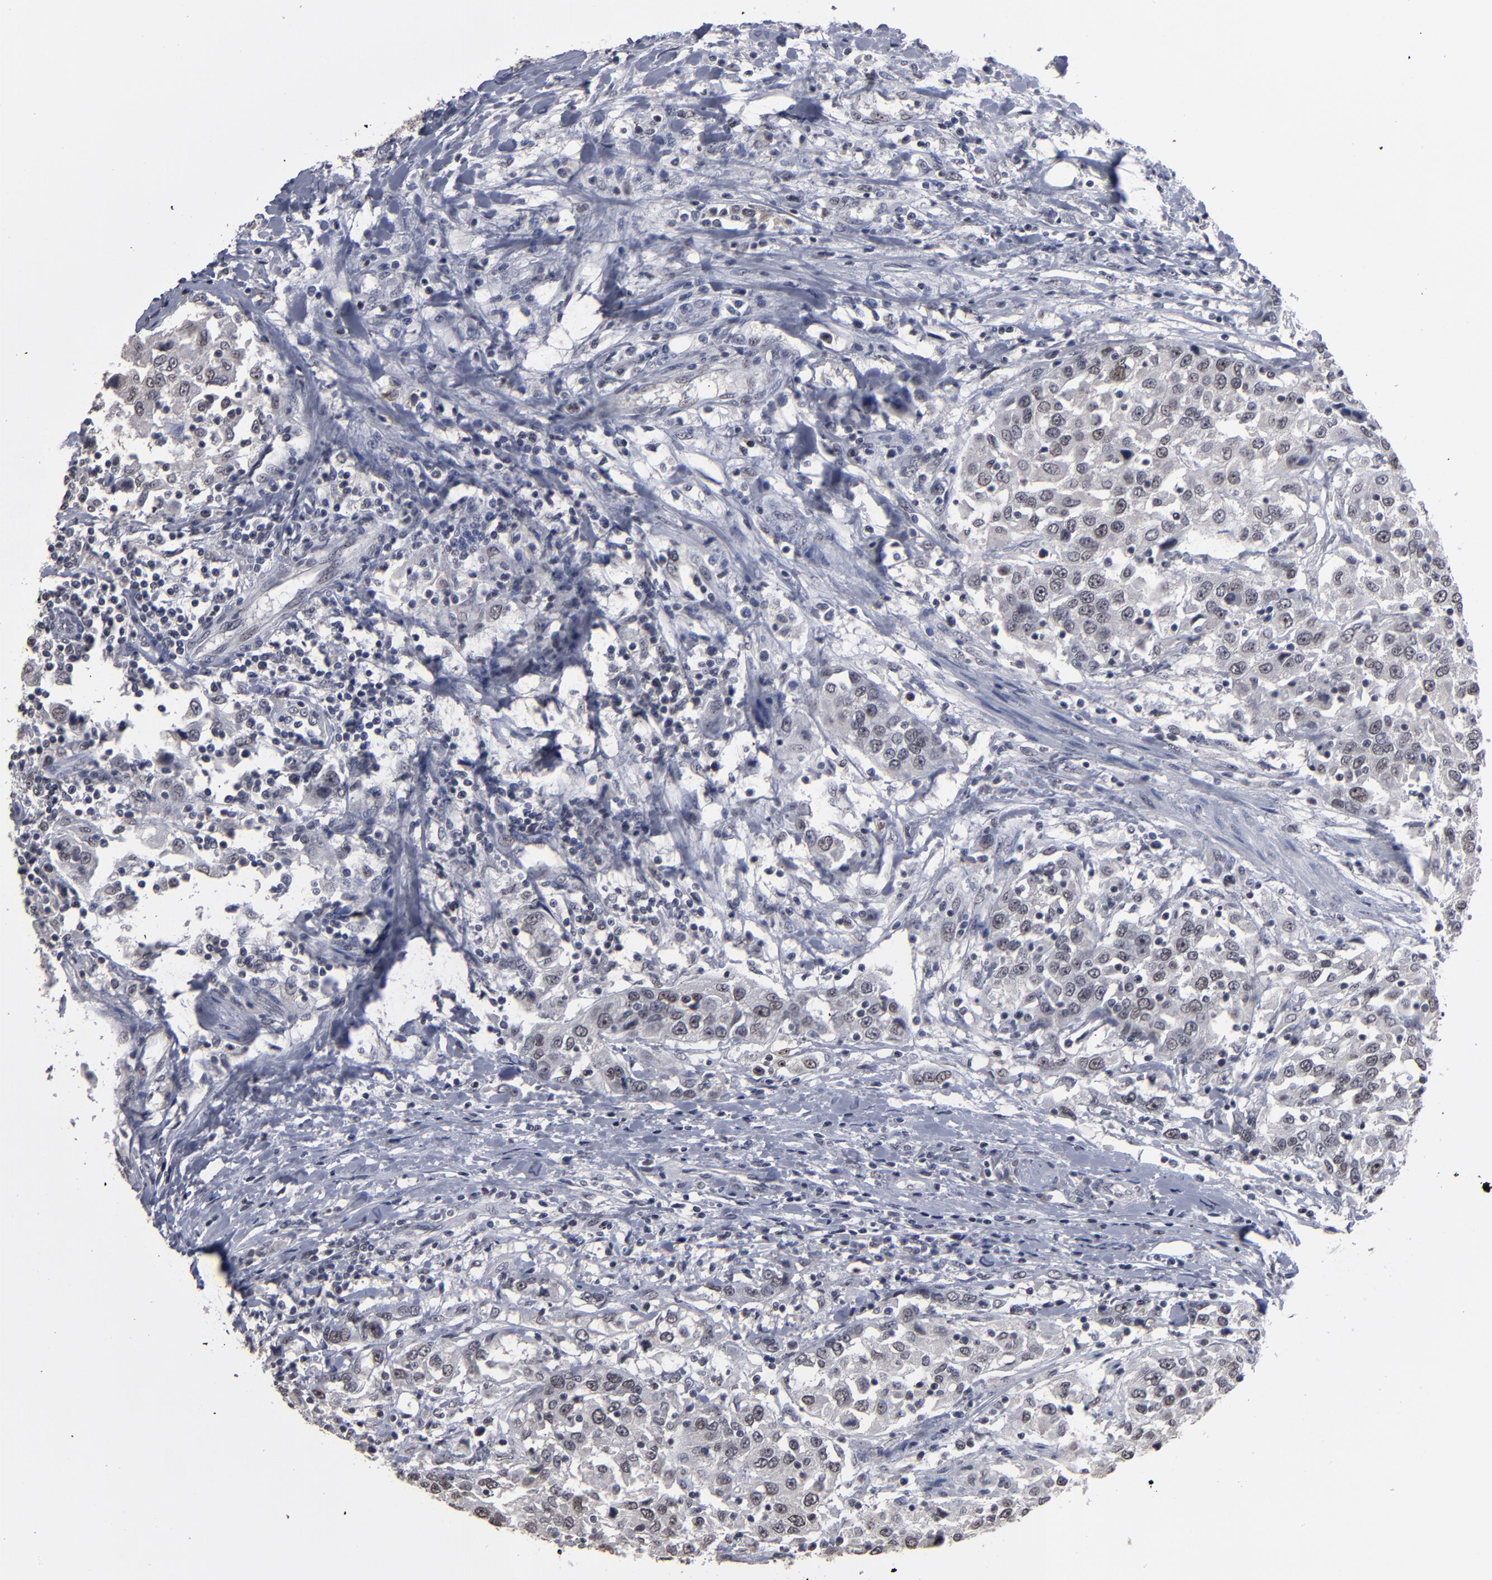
{"staining": {"intensity": "weak", "quantity": "<25%", "location": "nuclear"}, "tissue": "urothelial cancer", "cell_type": "Tumor cells", "image_type": "cancer", "snomed": [{"axis": "morphology", "description": "Urothelial carcinoma, High grade"}, {"axis": "topography", "description": "Urinary bladder"}], "caption": "Human high-grade urothelial carcinoma stained for a protein using IHC demonstrates no expression in tumor cells.", "gene": "SSRP1", "patient": {"sex": "female", "age": 80}}